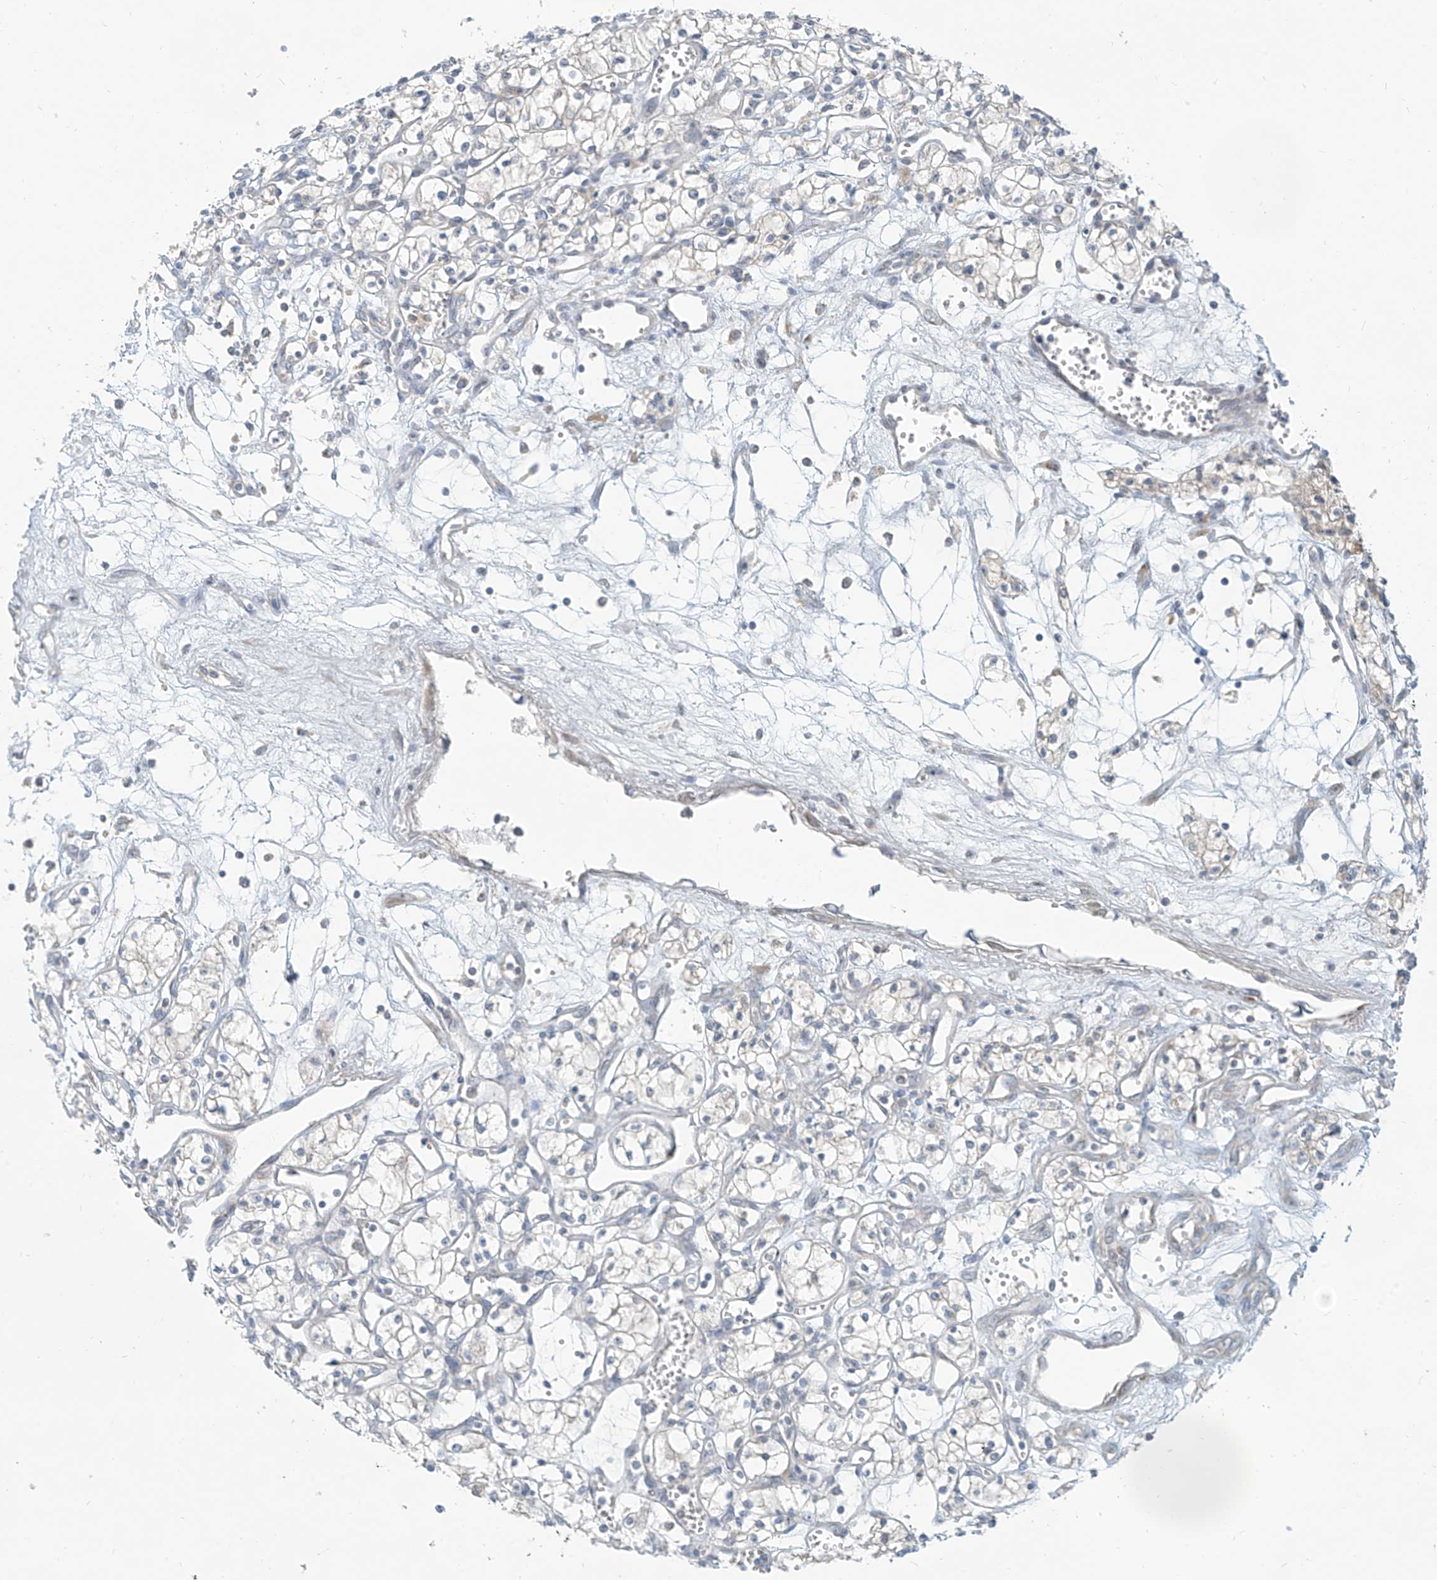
{"staining": {"intensity": "negative", "quantity": "none", "location": "none"}, "tissue": "renal cancer", "cell_type": "Tumor cells", "image_type": "cancer", "snomed": [{"axis": "morphology", "description": "Adenocarcinoma, NOS"}, {"axis": "topography", "description": "Kidney"}], "caption": "Protein analysis of renal cancer exhibits no significant positivity in tumor cells.", "gene": "C2orf42", "patient": {"sex": "male", "age": 59}}